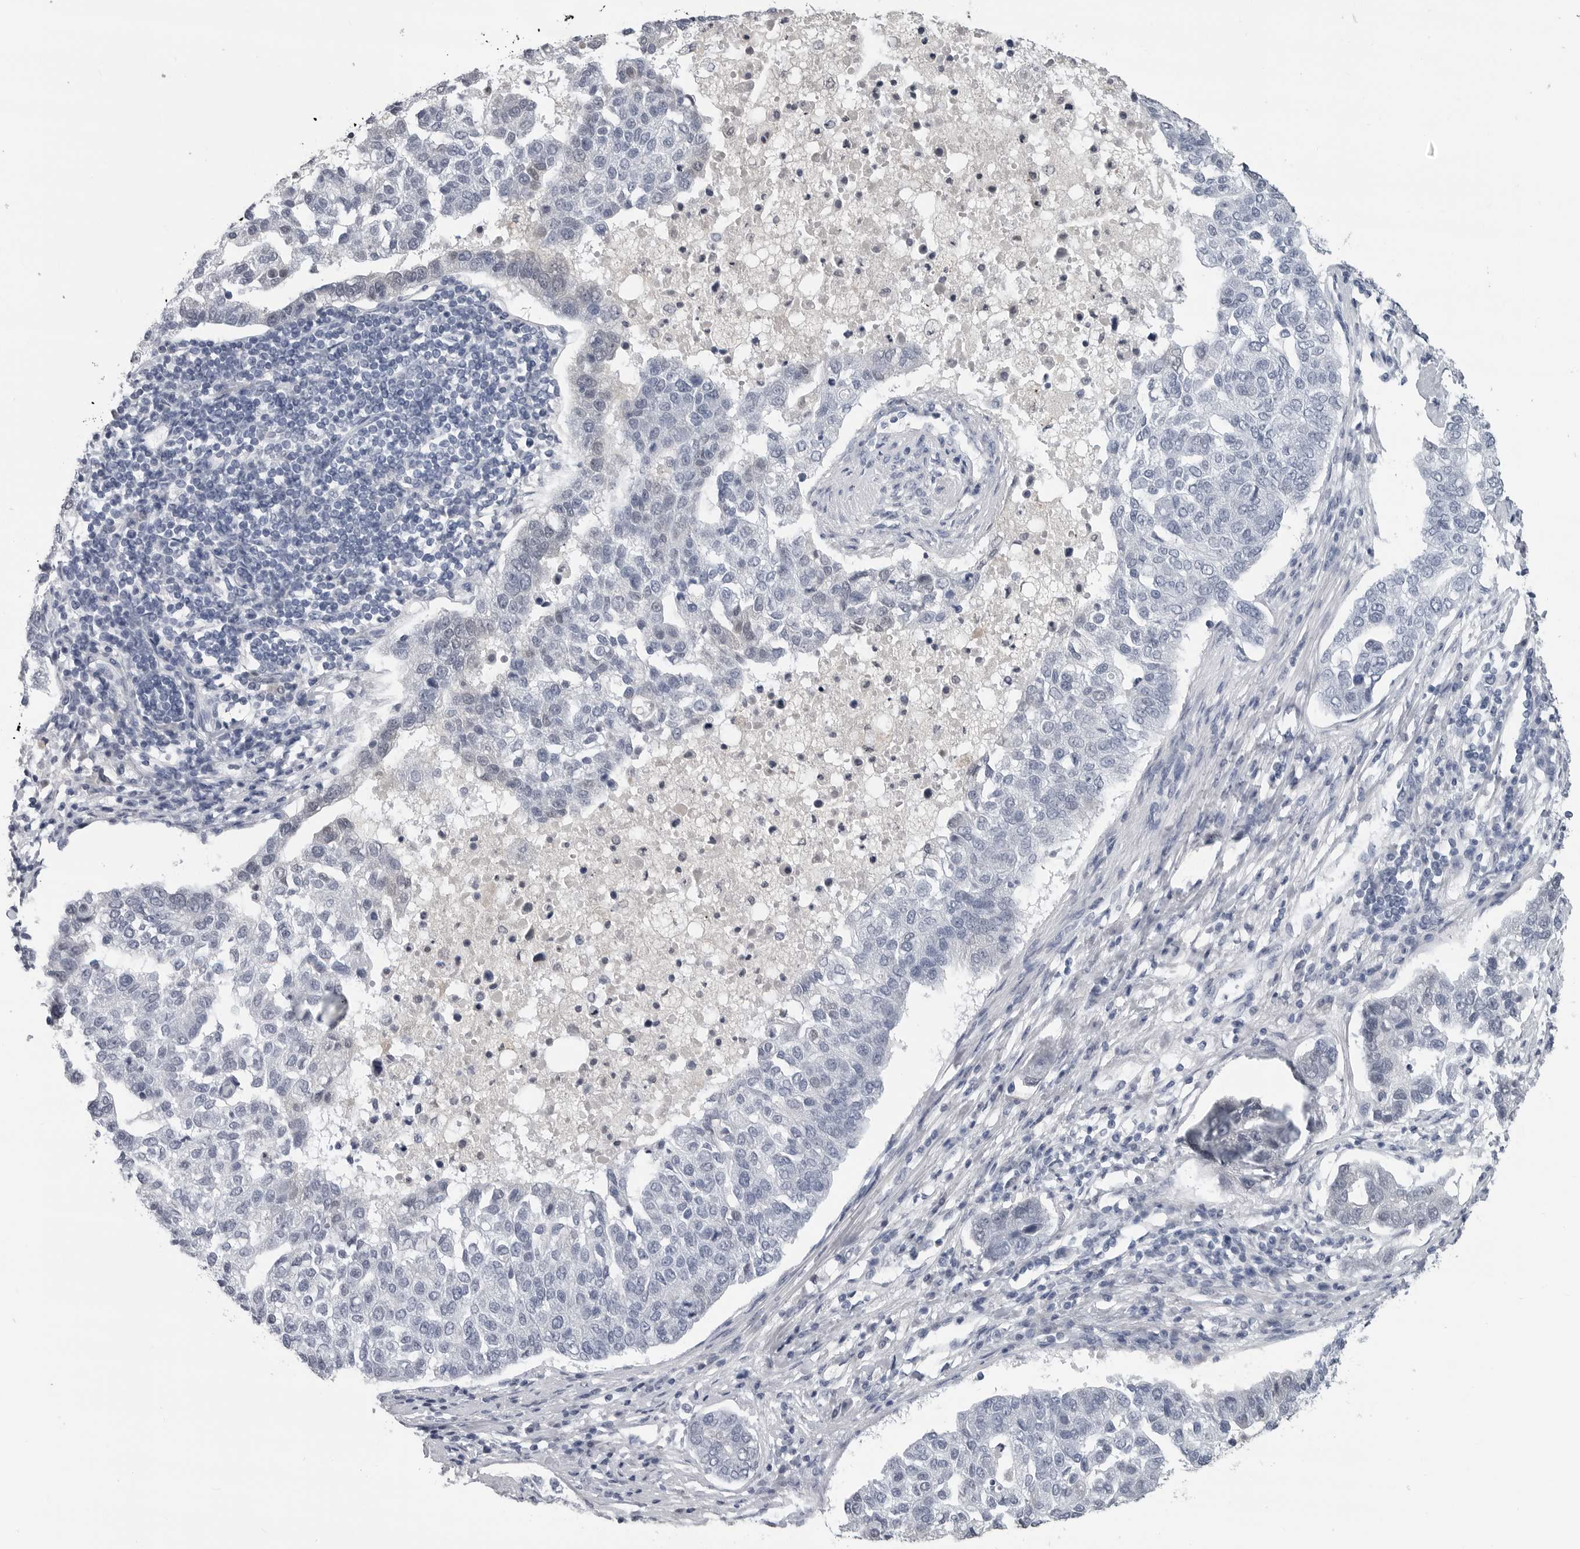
{"staining": {"intensity": "negative", "quantity": "none", "location": "none"}, "tissue": "pancreatic cancer", "cell_type": "Tumor cells", "image_type": "cancer", "snomed": [{"axis": "morphology", "description": "Adenocarcinoma, NOS"}, {"axis": "topography", "description": "Pancreas"}], "caption": "DAB (3,3'-diaminobenzidine) immunohistochemical staining of adenocarcinoma (pancreatic) demonstrates no significant staining in tumor cells.", "gene": "AMPD1", "patient": {"sex": "female", "age": 61}}